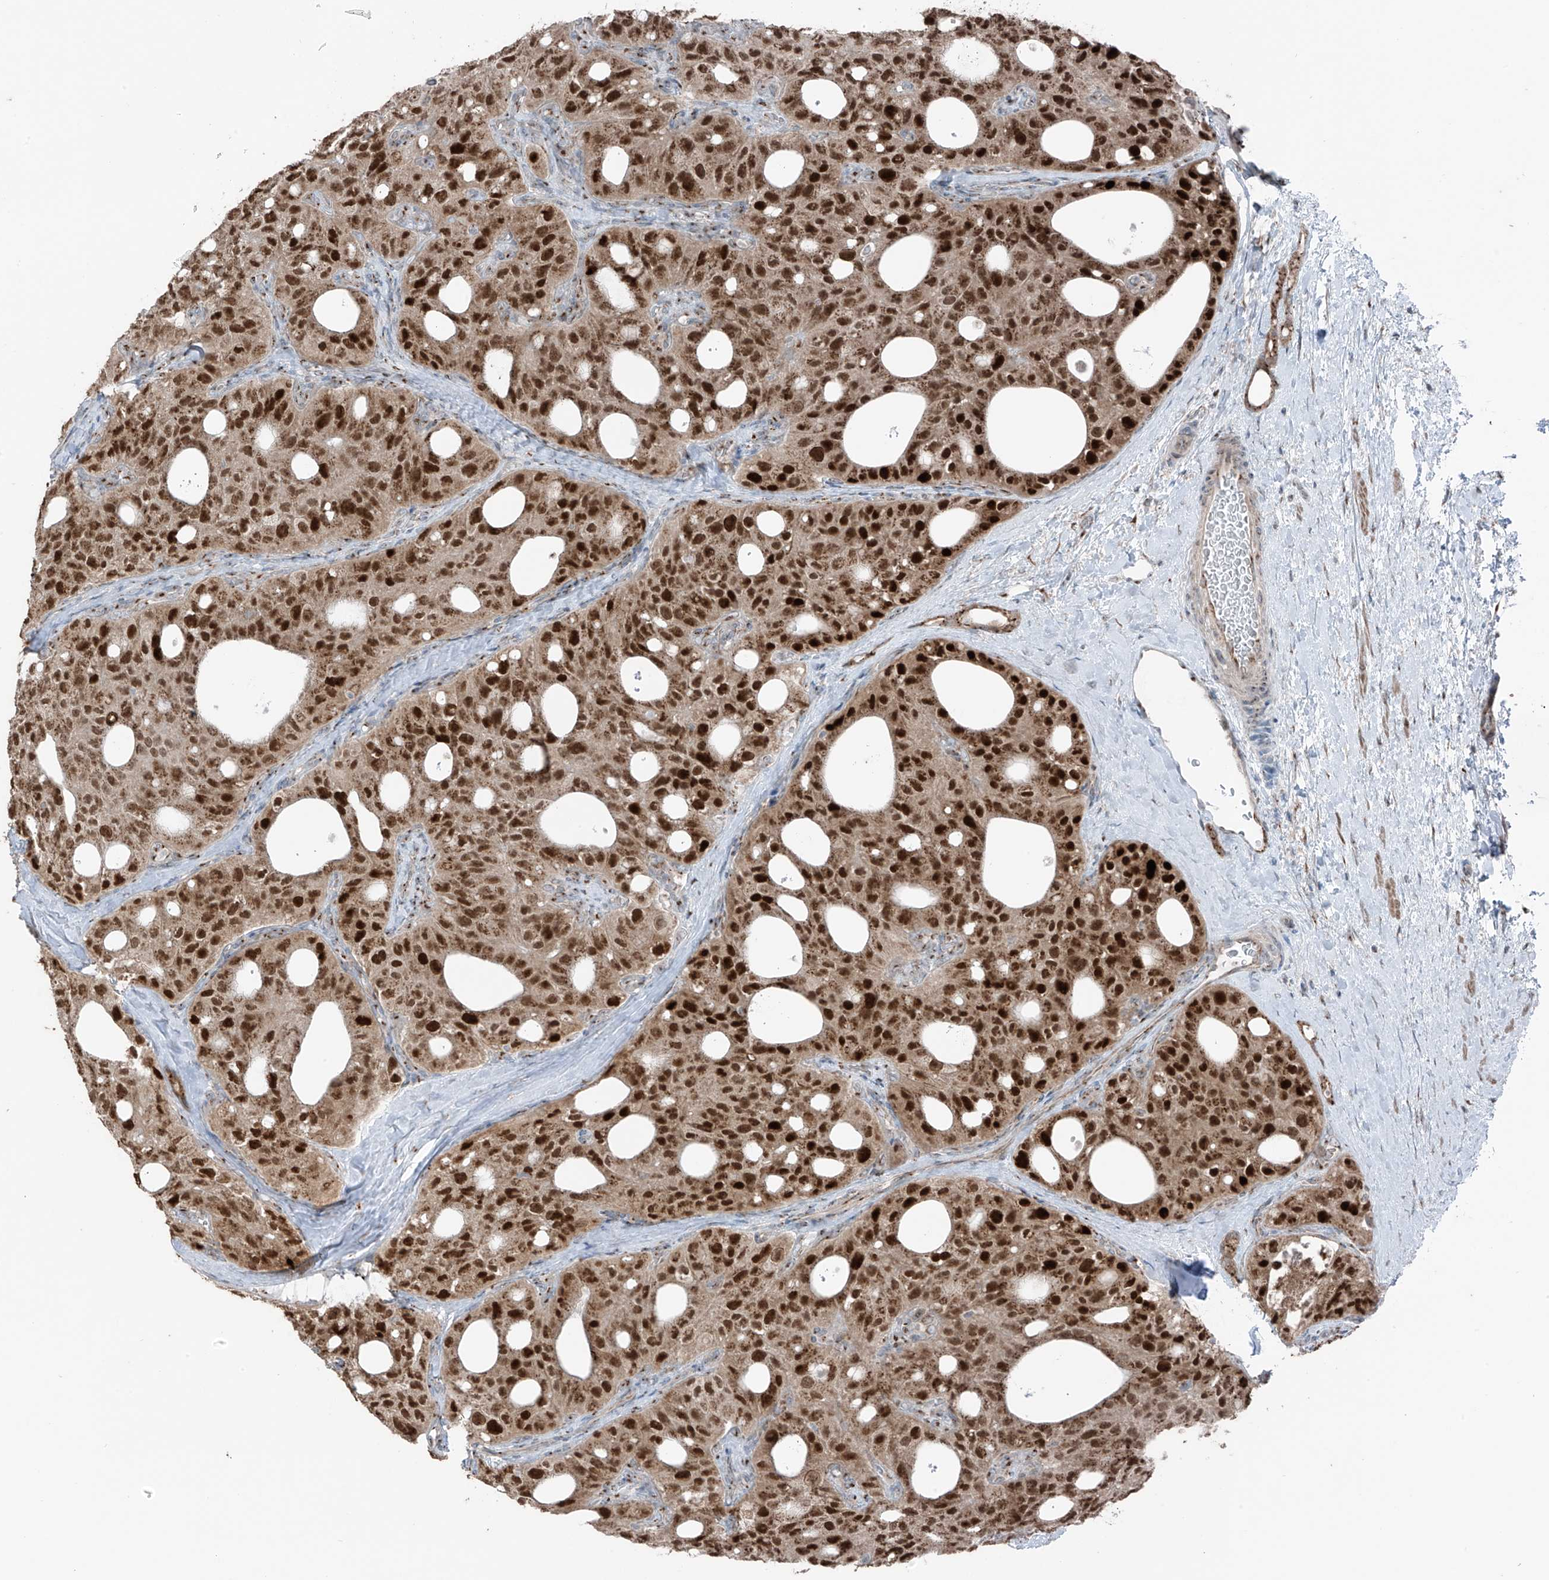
{"staining": {"intensity": "strong", "quantity": ">75%", "location": "nuclear"}, "tissue": "thyroid cancer", "cell_type": "Tumor cells", "image_type": "cancer", "snomed": [{"axis": "morphology", "description": "Follicular adenoma carcinoma, NOS"}, {"axis": "topography", "description": "Thyroid gland"}], "caption": "Tumor cells reveal strong nuclear expression in about >75% of cells in thyroid cancer. The staining was performed using DAB (3,3'-diaminobenzidine), with brown indicating positive protein expression. Nuclei are stained blue with hematoxylin.", "gene": "ERLEC1", "patient": {"sex": "male", "age": 75}}